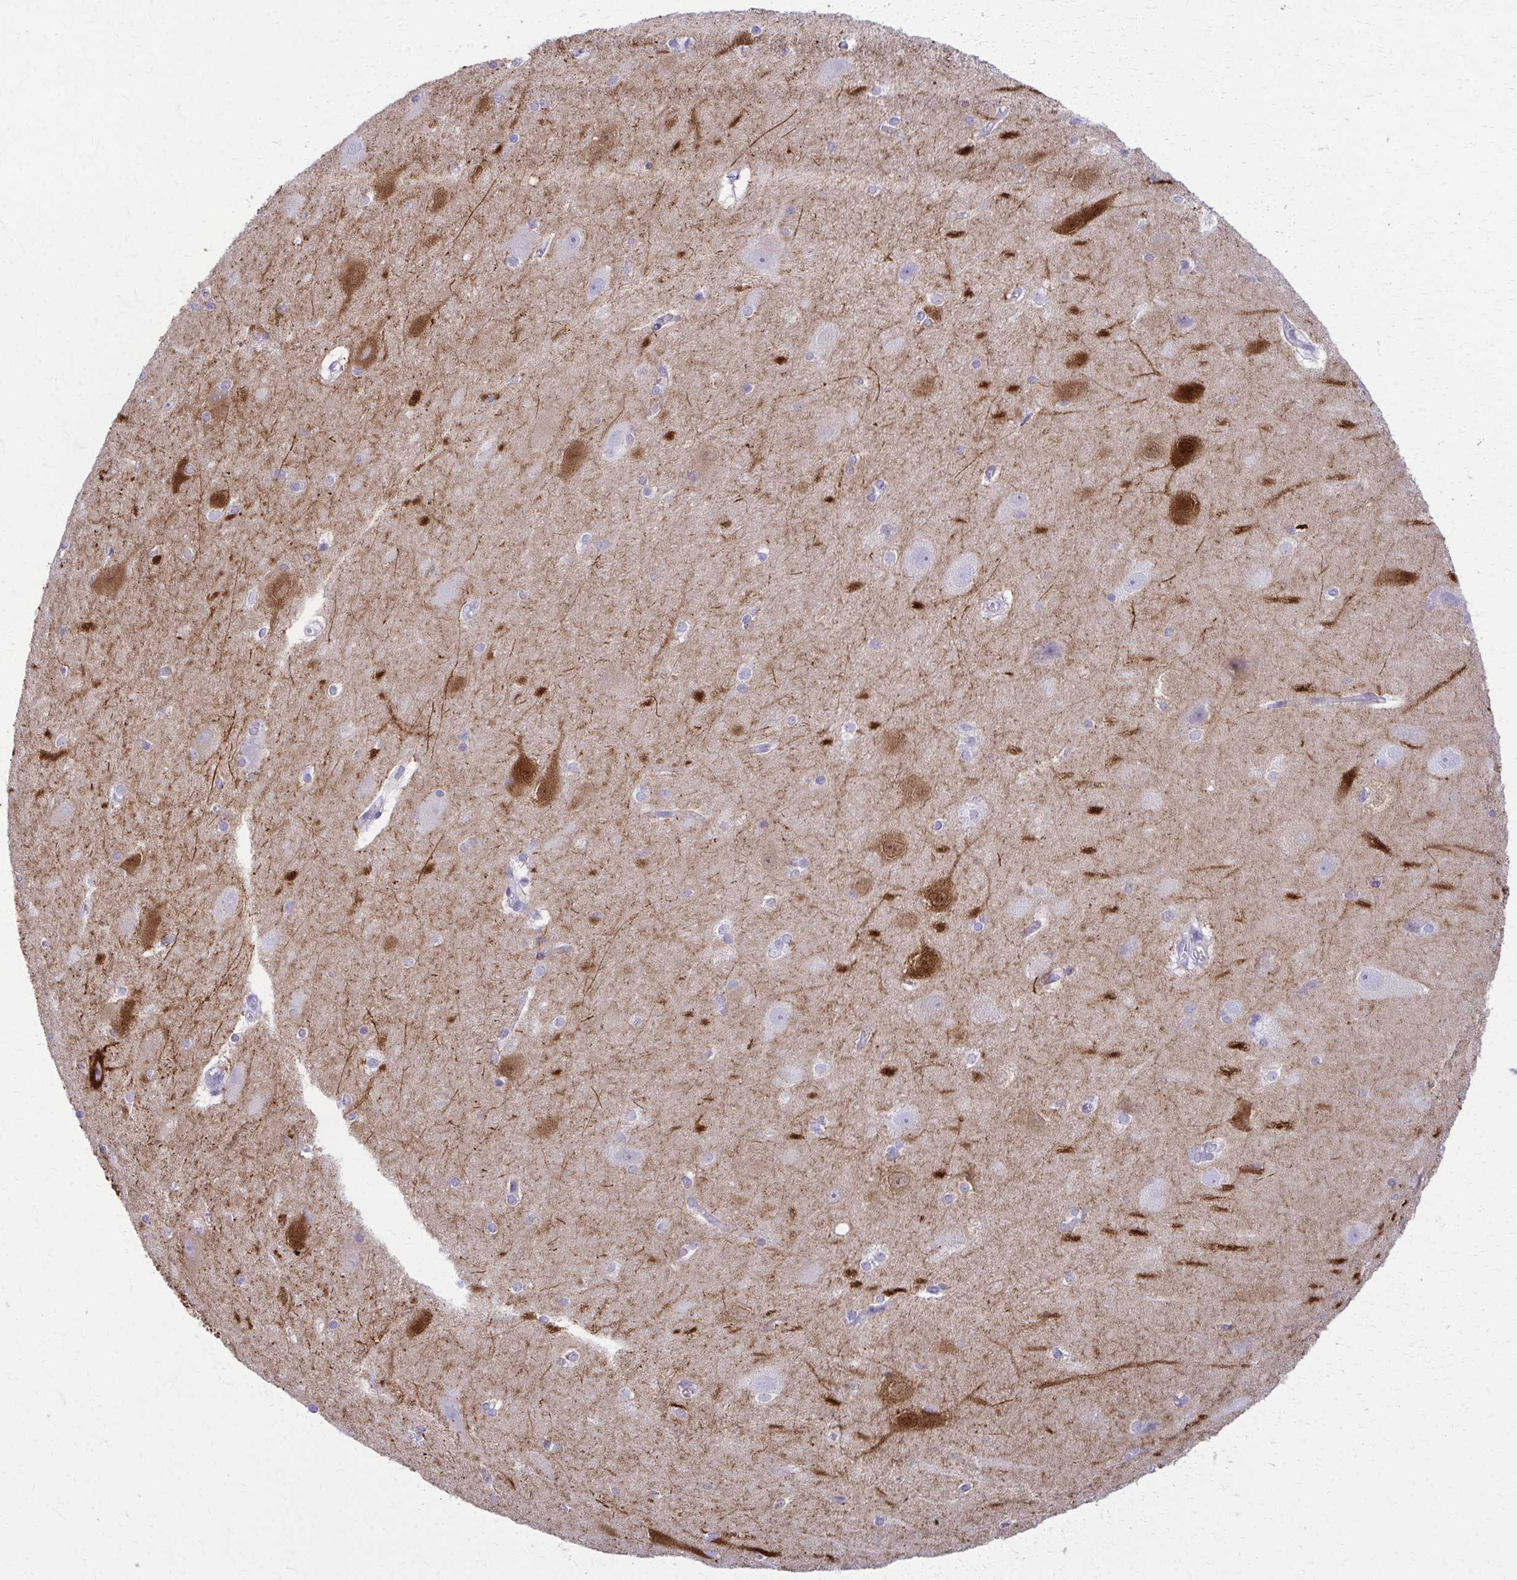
{"staining": {"intensity": "negative", "quantity": "none", "location": "none"}, "tissue": "hippocampus", "cell_type": "Glial cells", "image_type": "normal", "snomed": [{"axis": "morphology", "description": "Normal tissue, NOS"}, {"axis": "topography", "description": "Cerebral cortex"}, {"axis": "topography", "description": "Hippocampus"}], "caption": "Immunohistochemistry image of benign human hippocampus stained for a protein (brown), which exhibits no positivity in glial cells.", "gene": "ENSG00000275249", "patient": {"sex": "female", "age": 19}}